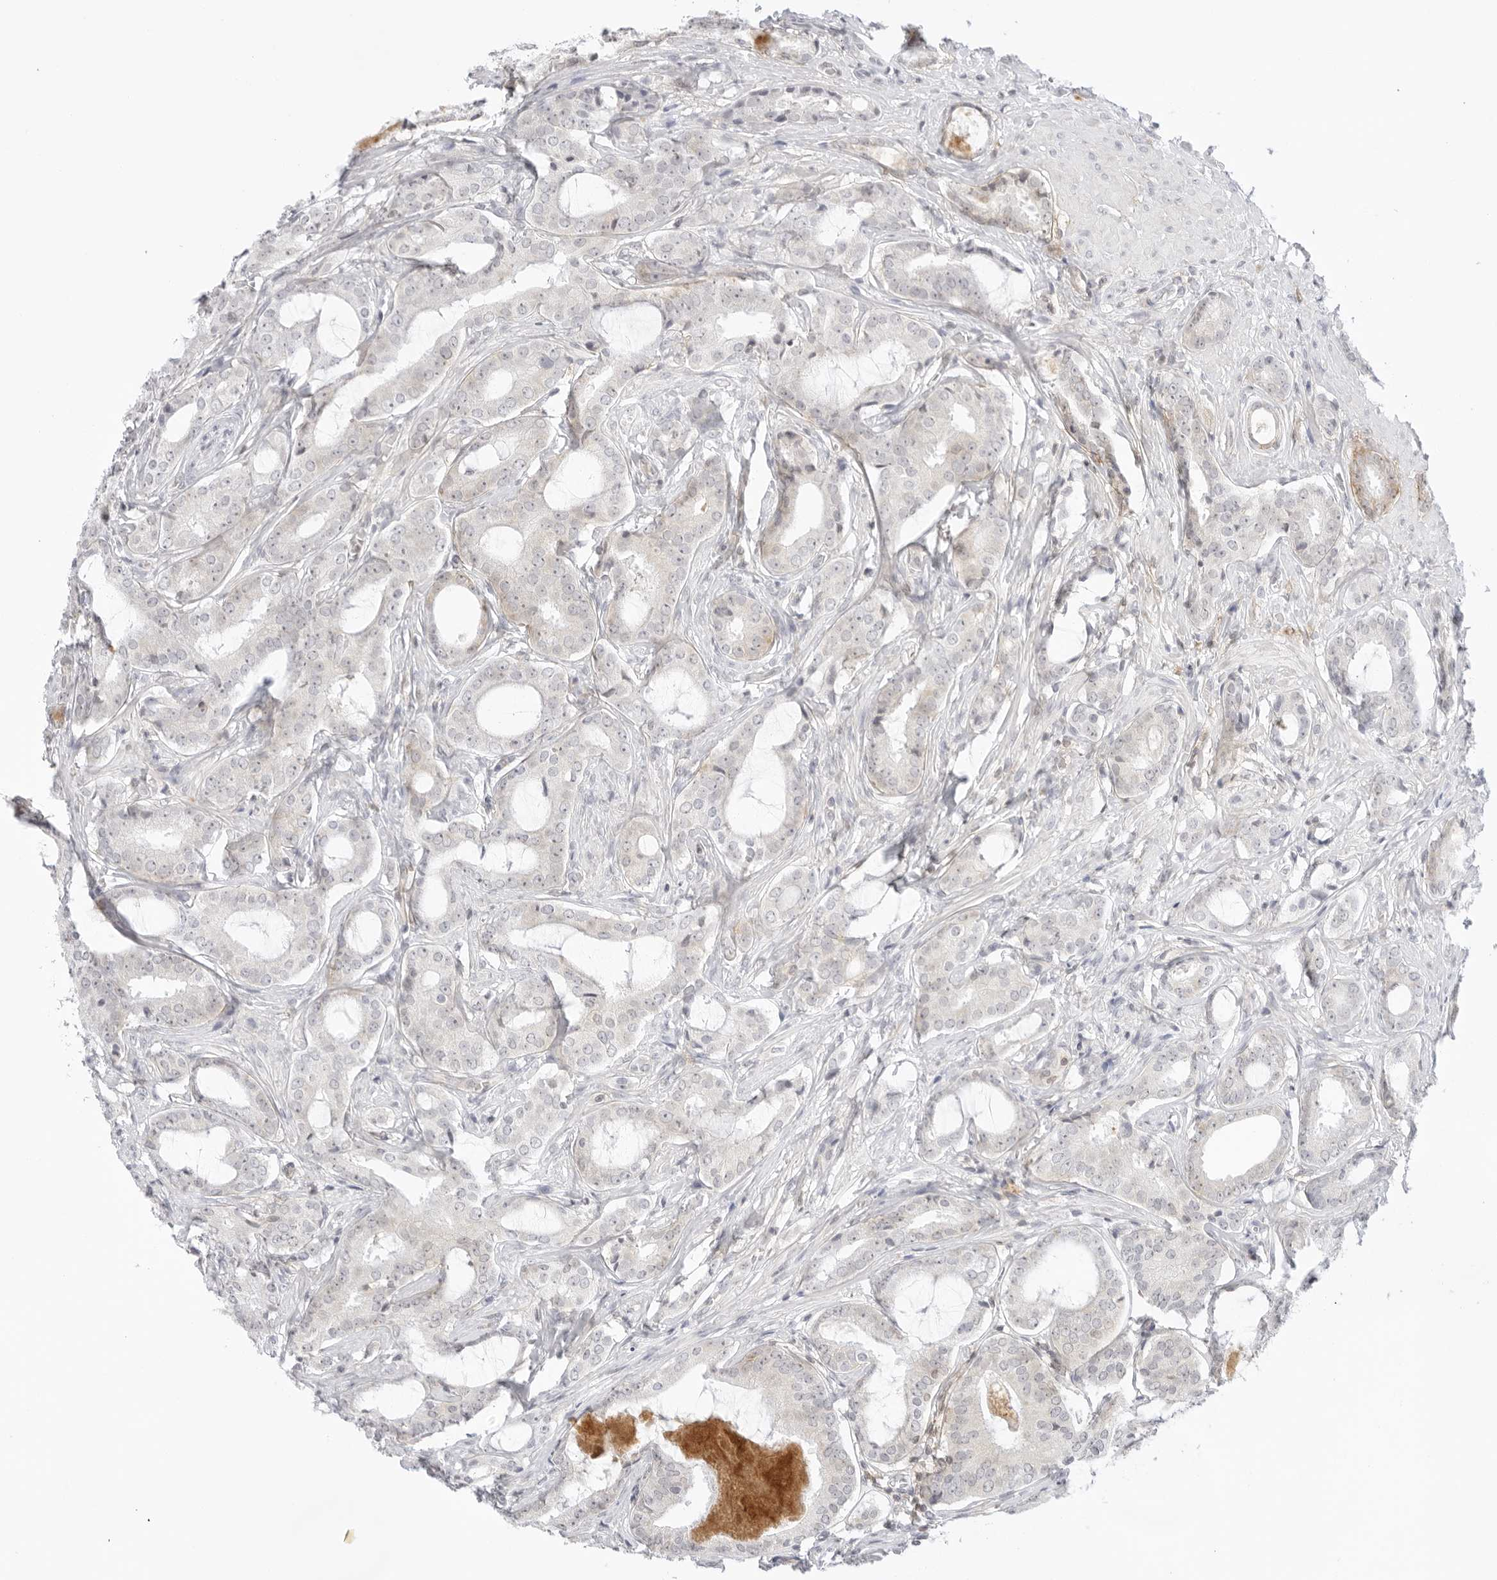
{"staining": {"intensity": "negative", "quantity": "none", "location": "none"}, "tissue": "prostate cancer", "cell_type": "Tumor cells", "image_type": "cancer", "snomed": [{"axis": "morphology", "description": "Adenocarcinoma, High grade"}, {"axis": "topography", "description": "Prostate"}], "caption": "Tumor cells are negative for brown protein staining in prostate cancer (high-grade adenocarcinoma).", "gene": "TNFRSF14", "patient": {"sex": "male", "age": 73}}